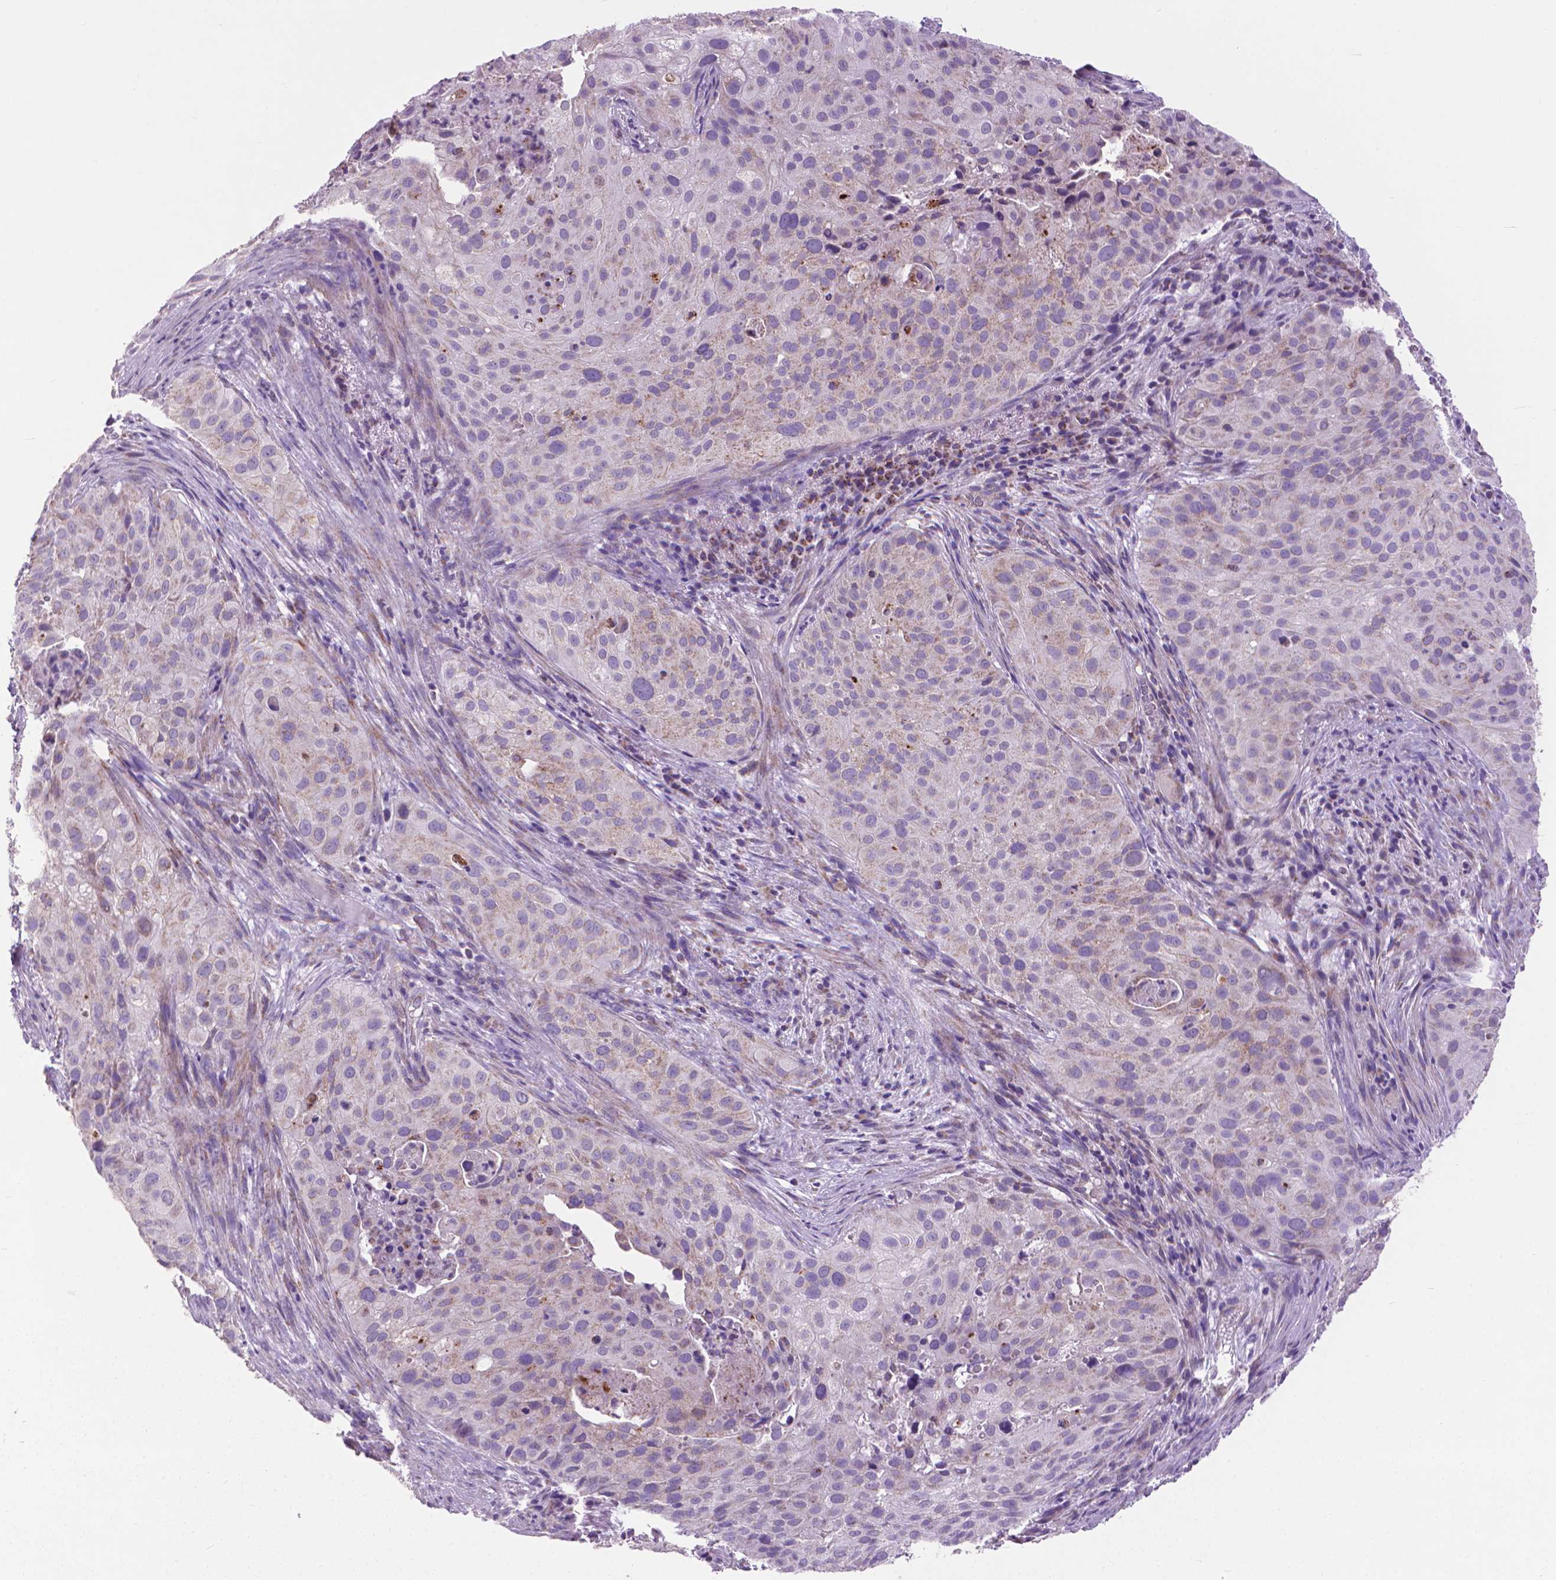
{"staining": {"intensity": "weak", "quantity": "<25%", "location": "cytoplasmic/membranous"}, "tissue": "cervical cancer", "cell_type": "Tumor cells", "image_type": "cancer", "snomed": [{"axis": "morphology", "description": "Squamous cell carcinoma, NOS"}, {"axis": "topography", "description": "Cervix"}], "caption": "IHC histopathology image of human cervical cancer (squamous cell carcinoma) stained for a protein (brown), which reveals no positivity in tumor cells.", "gene": "VDAC1", "patient": {"sex": "female", "age": 38}}